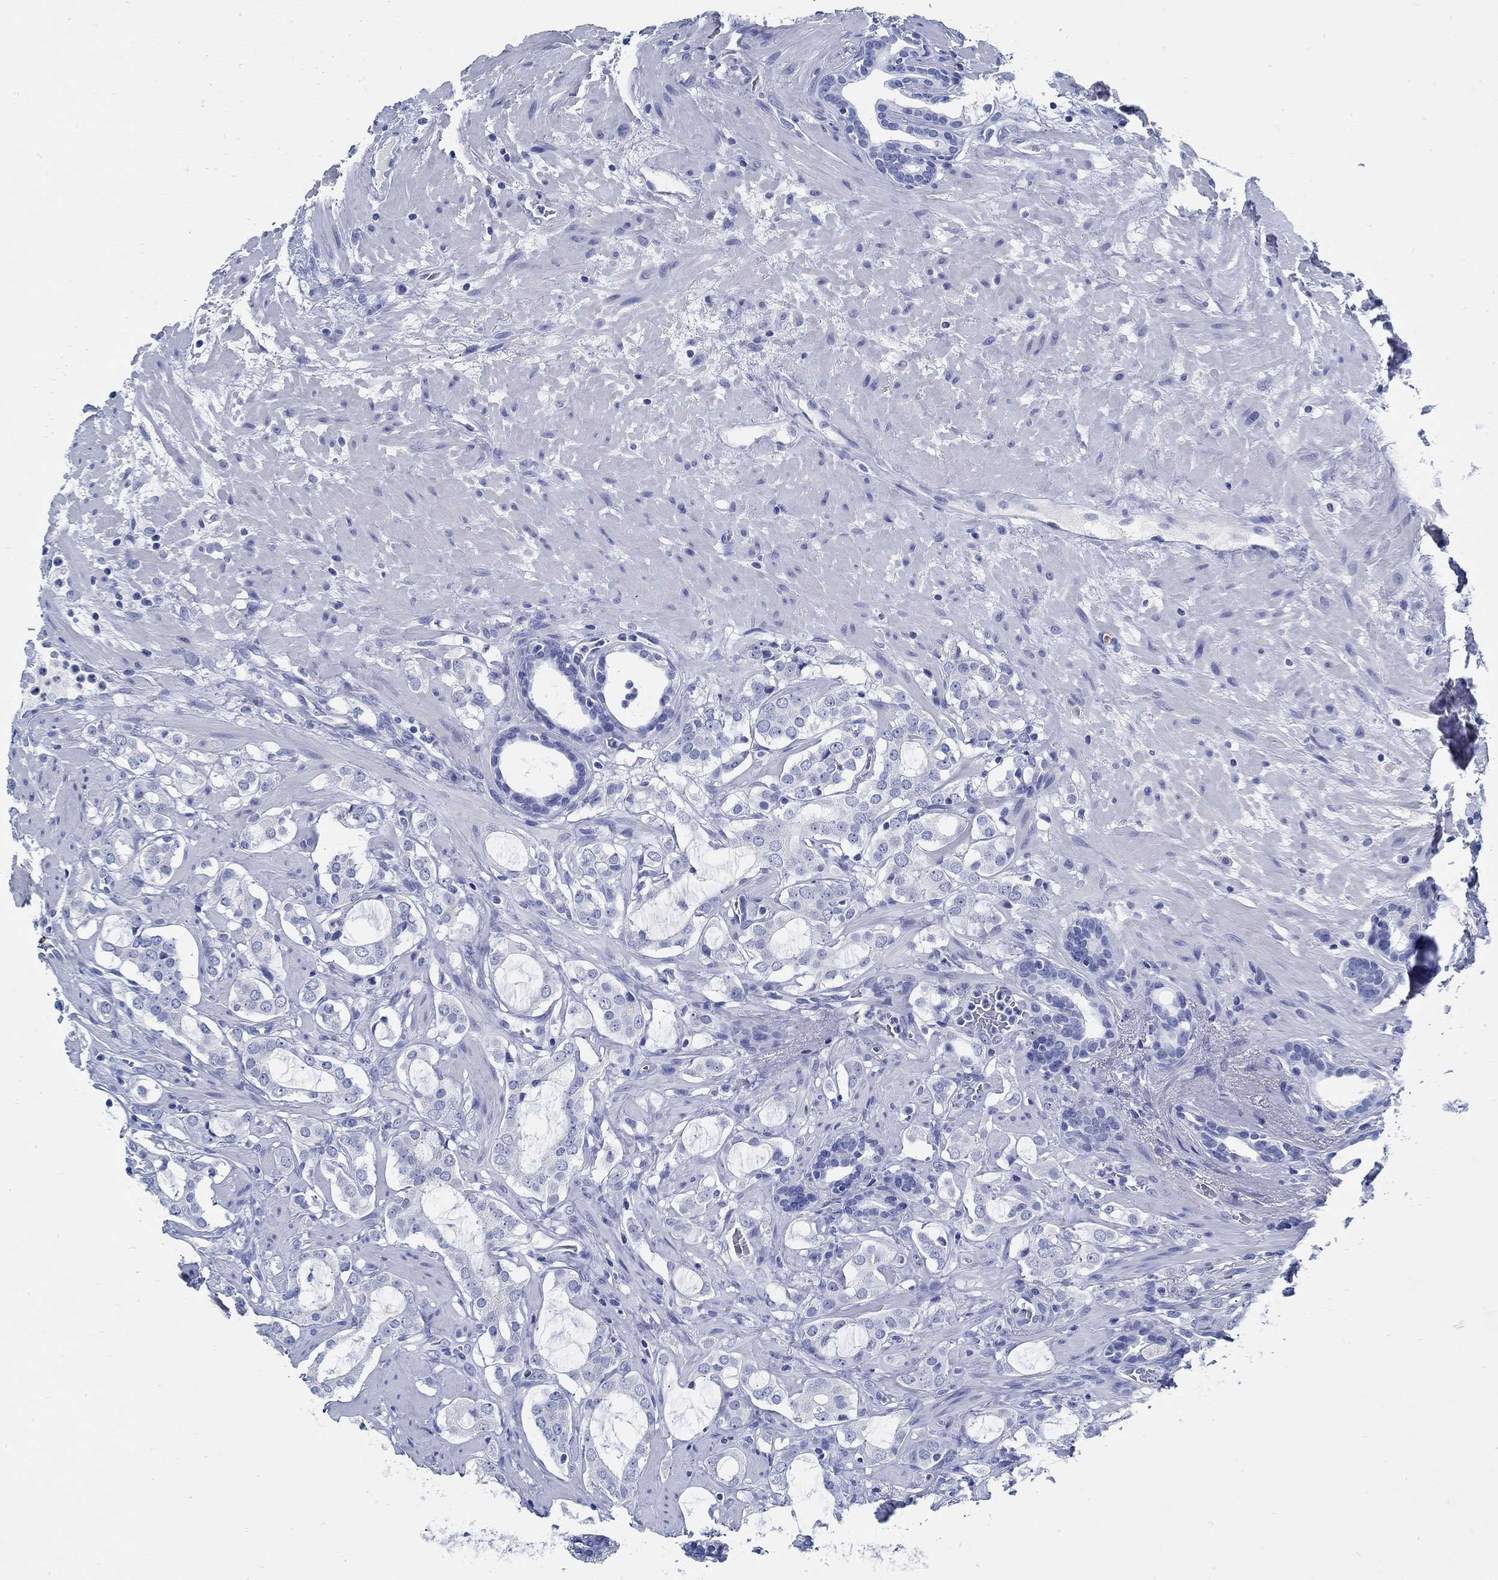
{"staining": {"intensity": "negative", "quantity": "none", "location": "none"}, "tissue": "prostate cancer", "cell_type": "Tumor cells", "image_type": "cancer", "snomed": [{"axis": "morphology", "description": "Adenocarcinoma, NOS"}, {"axis": "topography", "description": "Prostate"}], "caption": "Immunohistochemical staining of prostate adenocarcinoma demonstrates no significant positivity in tumor cells.", "gene": "SLC45A1", "patient": {"sex": "male", "age": 66}}